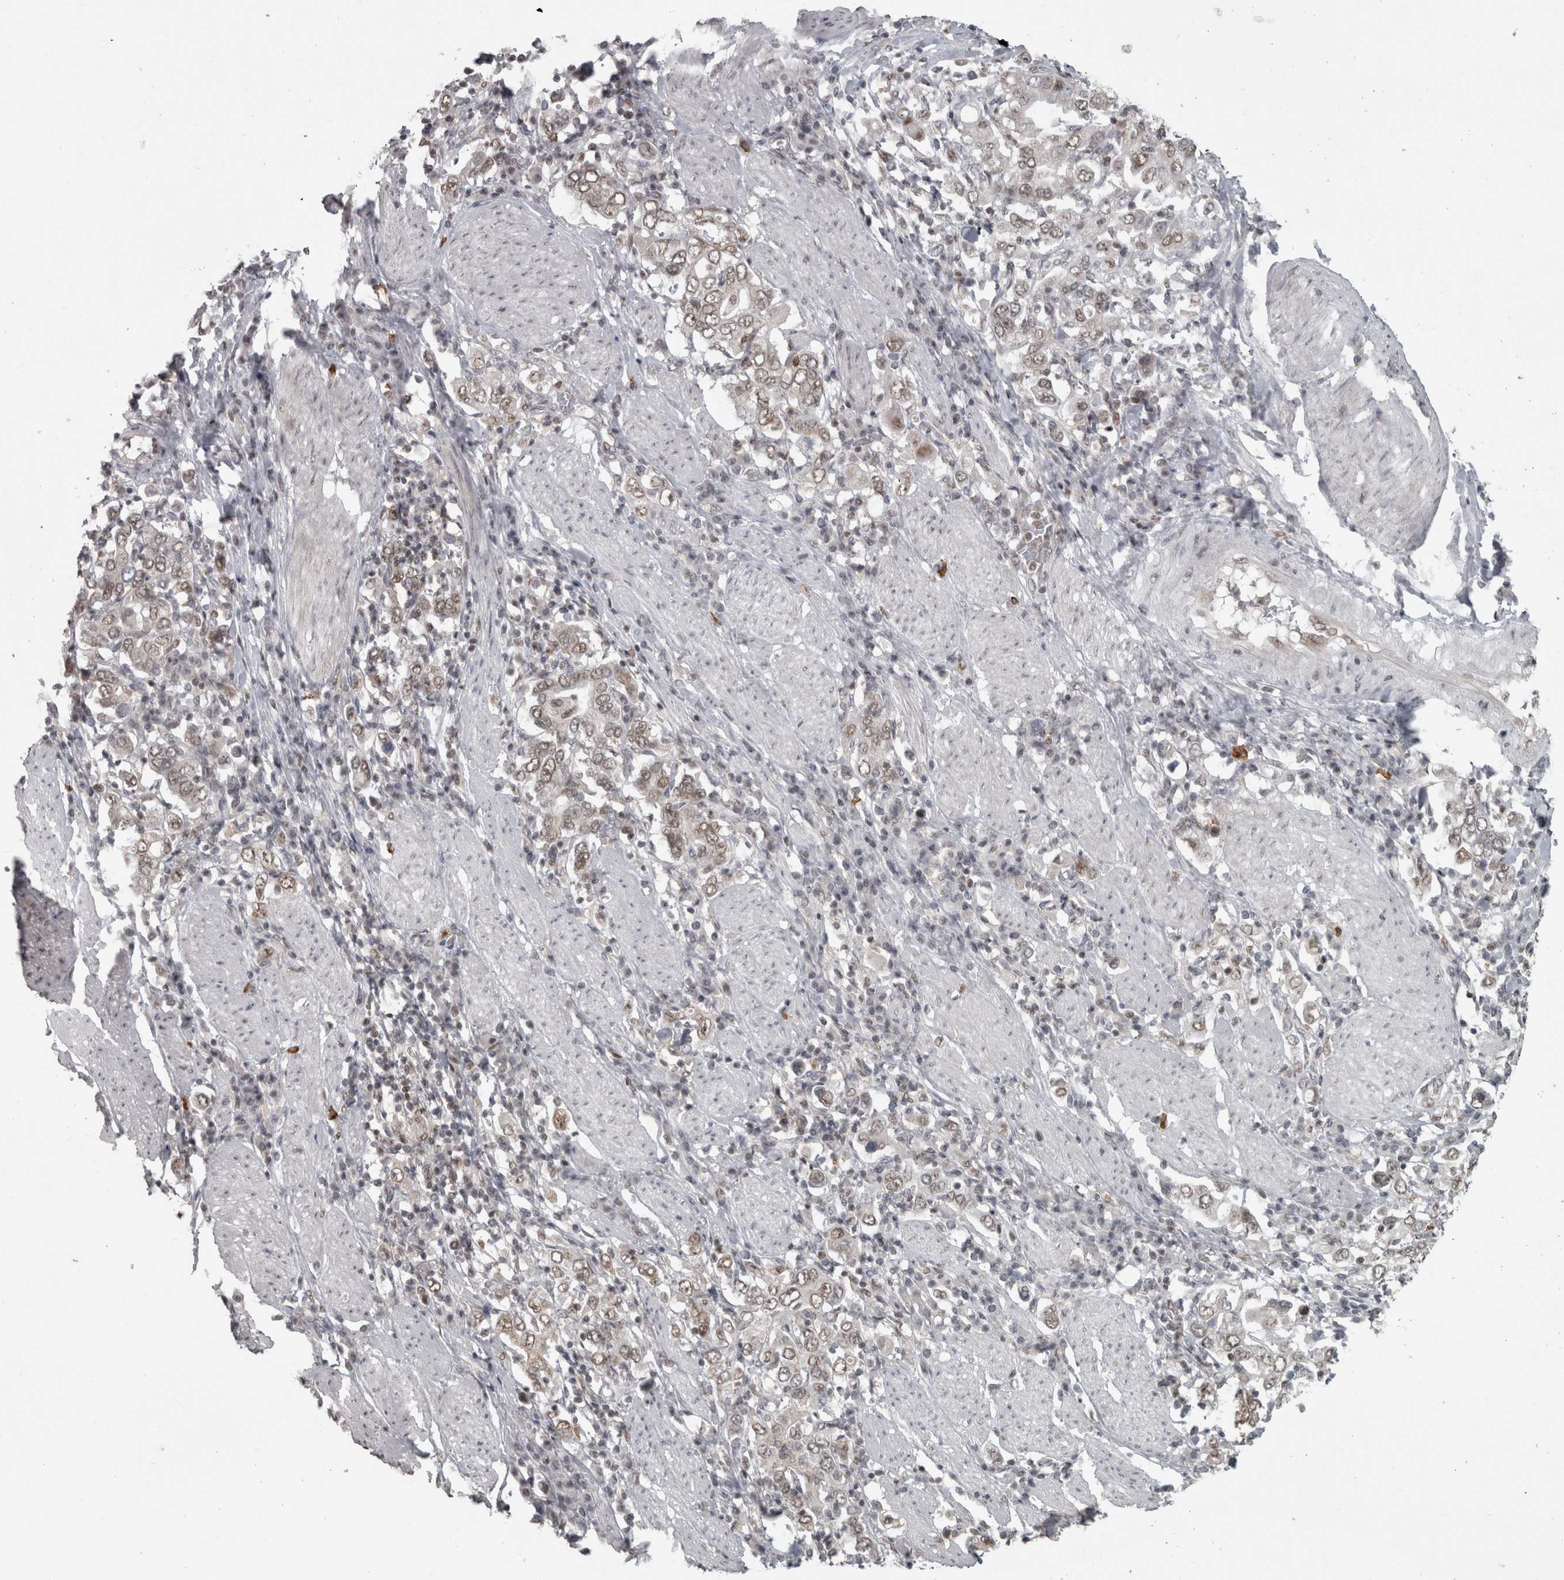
{"staining": {"intensity": "moderate", "quantity": ">75%", "location": "cytoplasmic/membranous,nuclear"}, "tissue": "stomach cancer", "cell_type": "Tumor cells", "image_type": "cancer", "snomed": [{"axis": "morphology", "description": "Adenocarcinoma, NOS"}, {"axis": "topography", "description": "Stomach, upper"}], "caption": "Stomach adenocarcinoma stained with a brown dye reveals moderate cytoplasmic/membranous and nuclear positive positivity in approximately >75% of tumor cells.", "gene": "MICU3", "patient": {"sex": "male", "age": 62}}